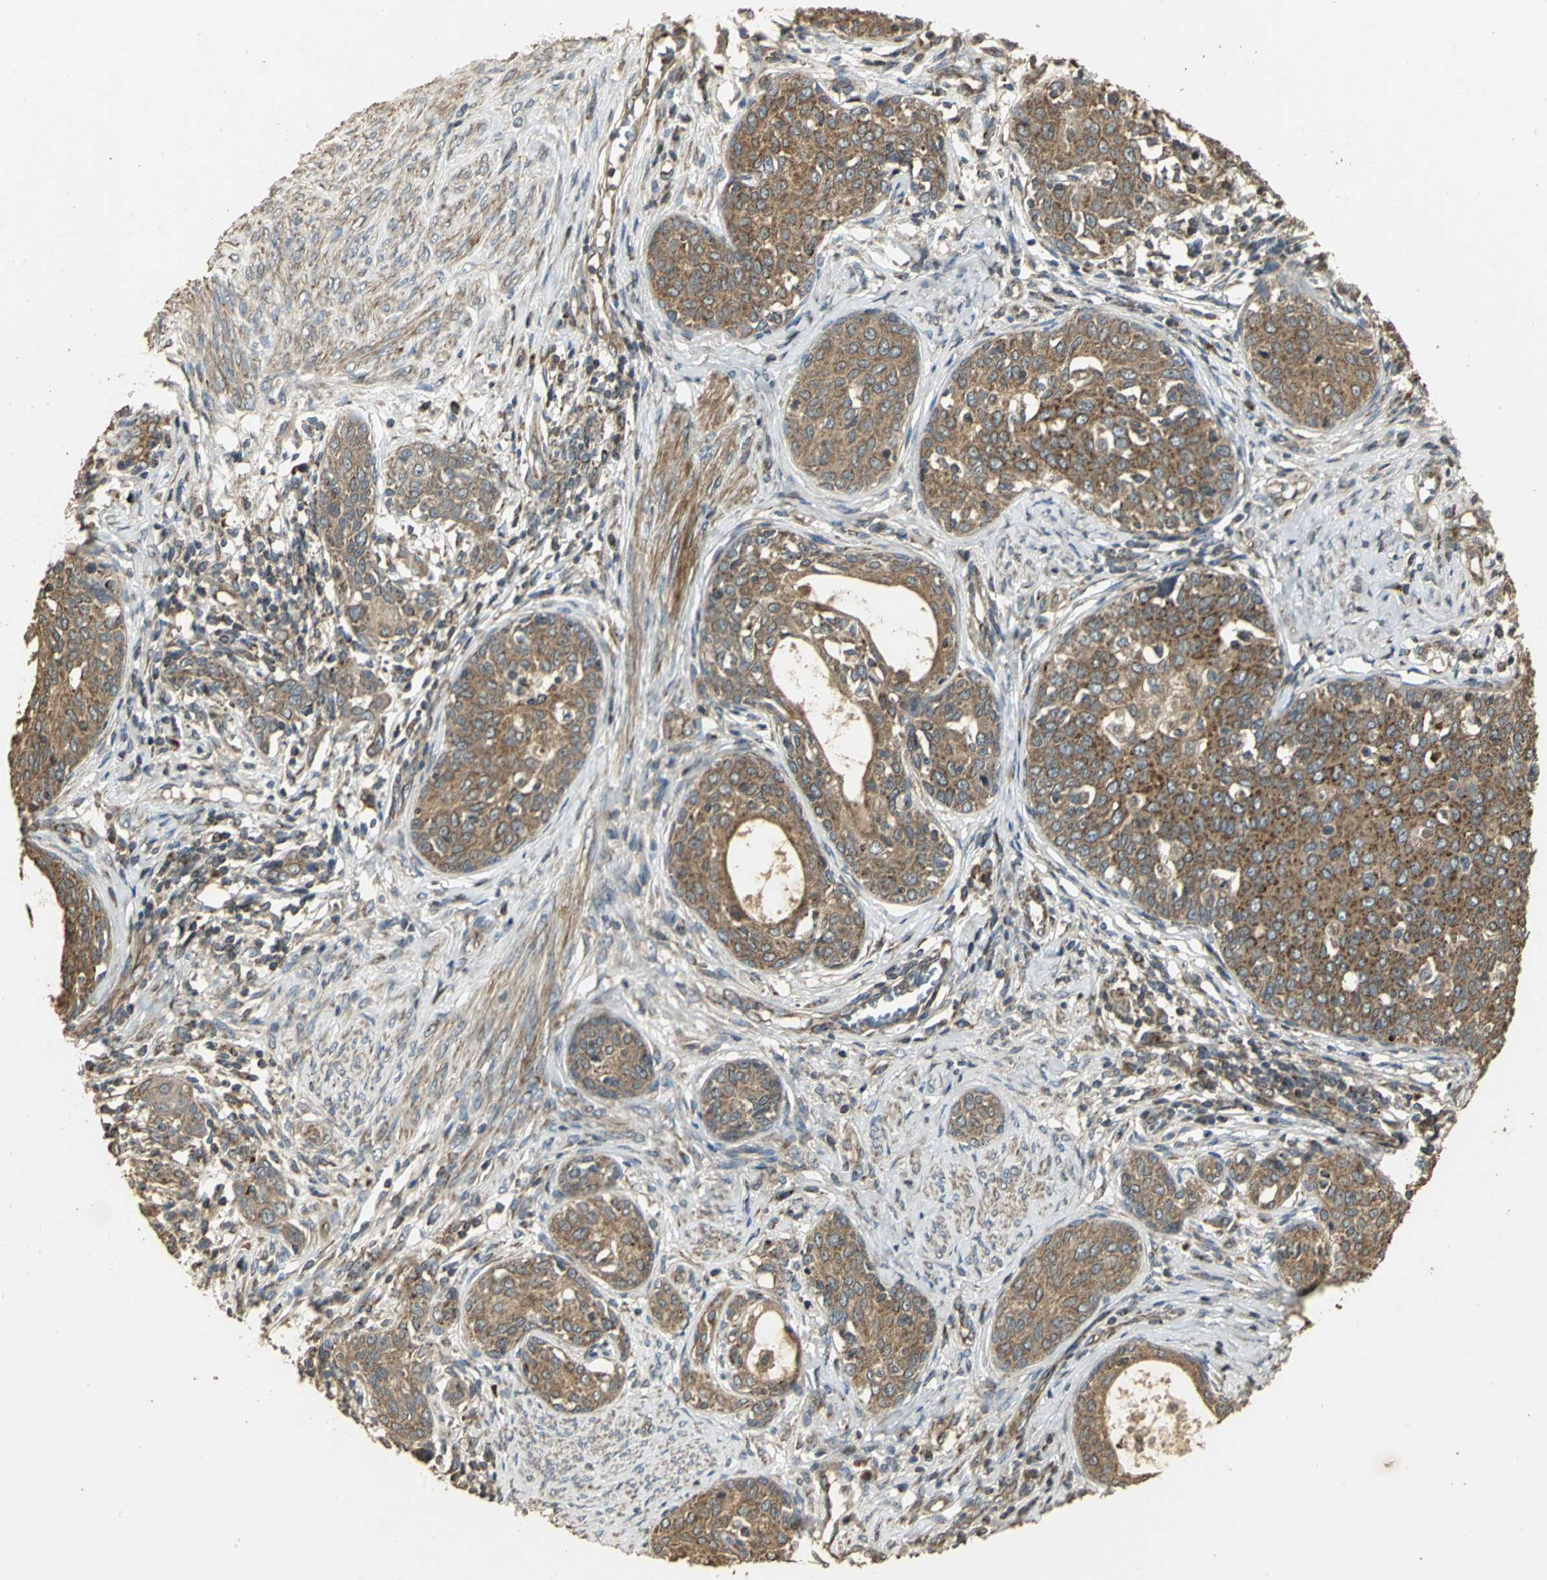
{"staining": {"intensity": "strong", "quantity": ">75%", "location": "cytoplasmic/membranous"}, "tissue": "cervical cancer", "cell_type": "Tumor cells", "image_type": "cancer", "snomed": [{"axis": "morphology", "description": "Squamous cell carcinoma, NOS"}, {"axis": "morphology", "description": "Adenocarcinoma, NOS"}, {"axis": "topography", "description": "Cervix"}], "caption": "IHC (DAB (3,3'-diaminobenzidine)) staining of human adenocarcinoma (cervical) exhibits strong cytoplasmic/membranous protein expression in approximately >75% of tumor cells.", "gene": "KANK1", "patient": {"sex": "female", "age": 52}}